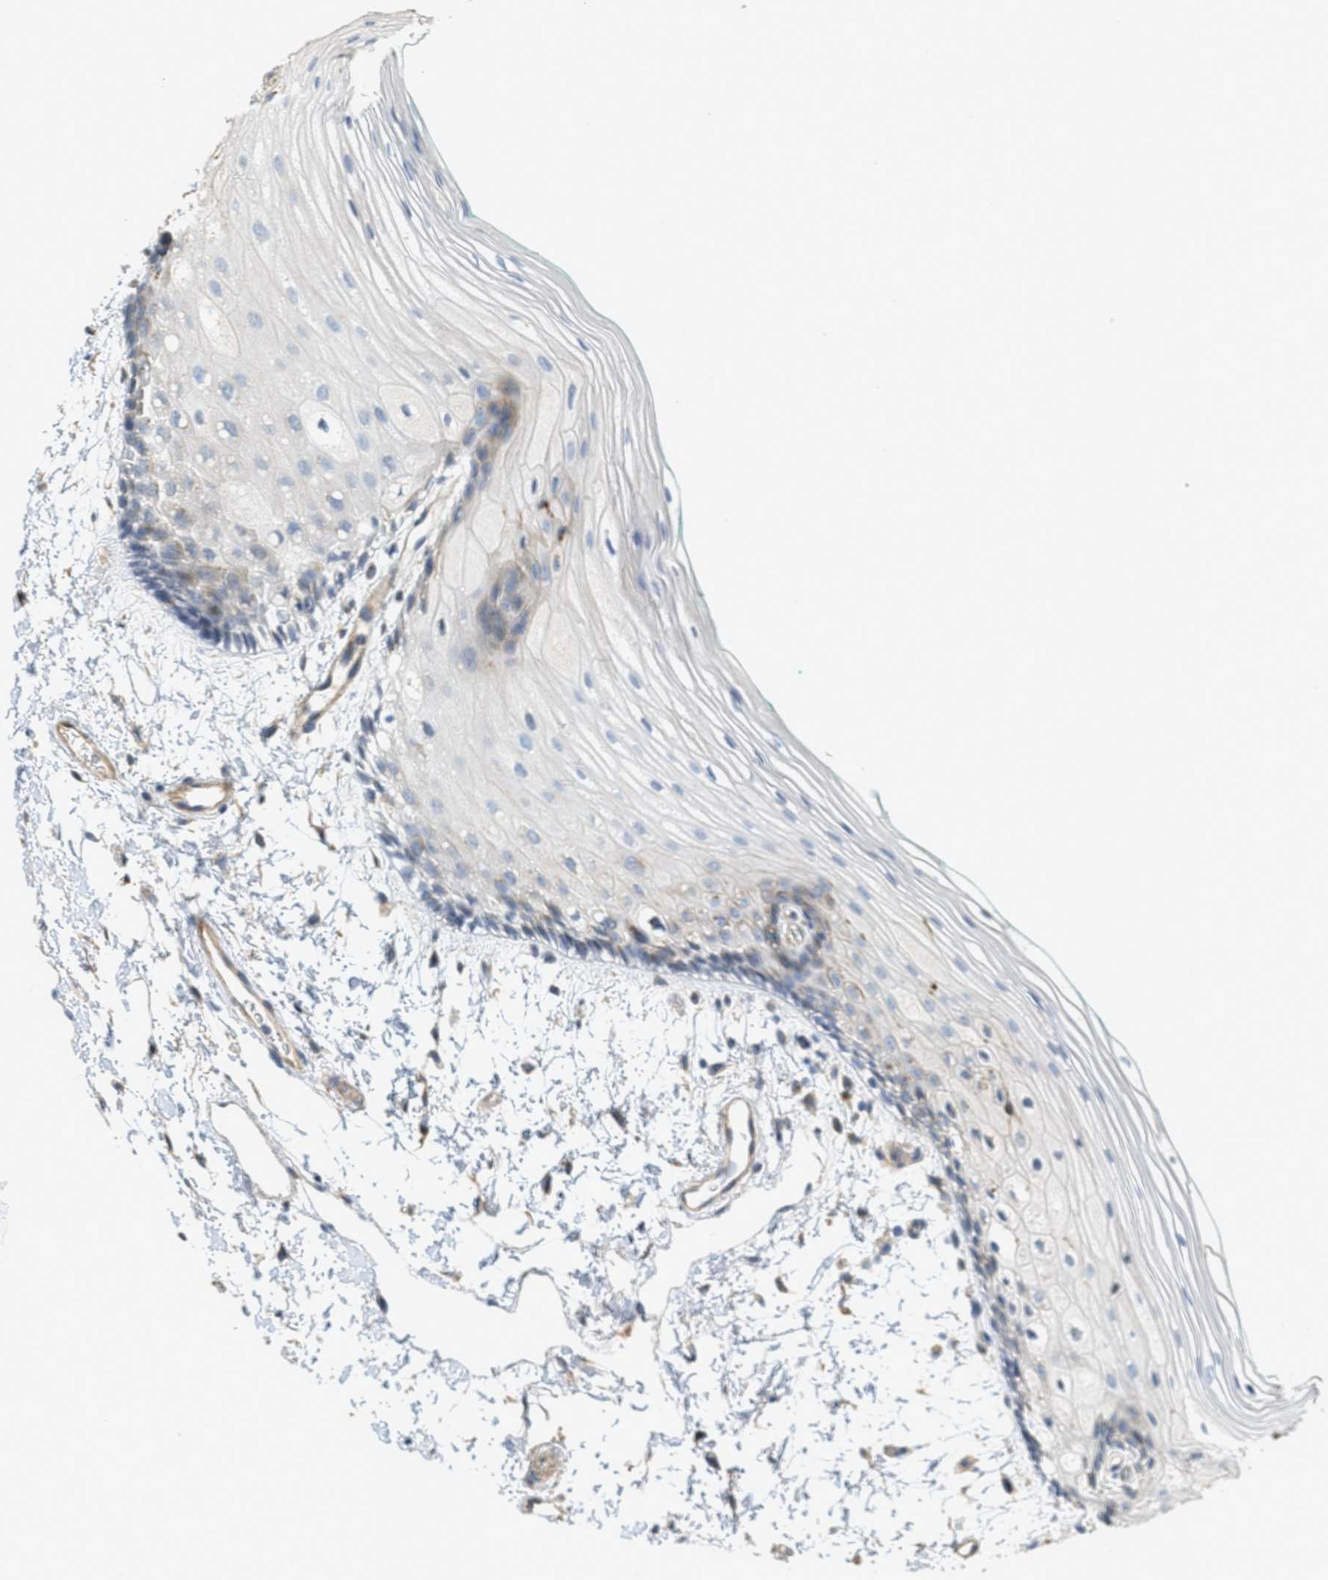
{"staining": {"intensity": "moderate", "quantity": "<25%", "location": "cytoplasmic/membranous"}, "tissue": "oral mucosa", "cell_type": "Squamous epithelial cells", "image_type": "normal", "snomed": [{"axis": "morphology", "description": "Normal tissue, NOS"}, {"axis": "topography", "description": "Skeletal muscle"}, {"axis": "topography", "description": "Oral tissue"}, {"axis": "topography", "description": "Peripheral nerve tissue"}], "caption": "Immunohistochemistry staining of normal oral mucosa, which demonstrates low levels of moderate cytoplasmic/membranous expression in about <25% of squamous epithelial cells indicating moderate cytoplasmic/membranous protein expression. The staining was performed using DAB (brown) for protein detection and nuclei were counterstained in hematoxylin (blue).", "gene": "ADCY5", "patient": {"sex": "female", "age": 84}}